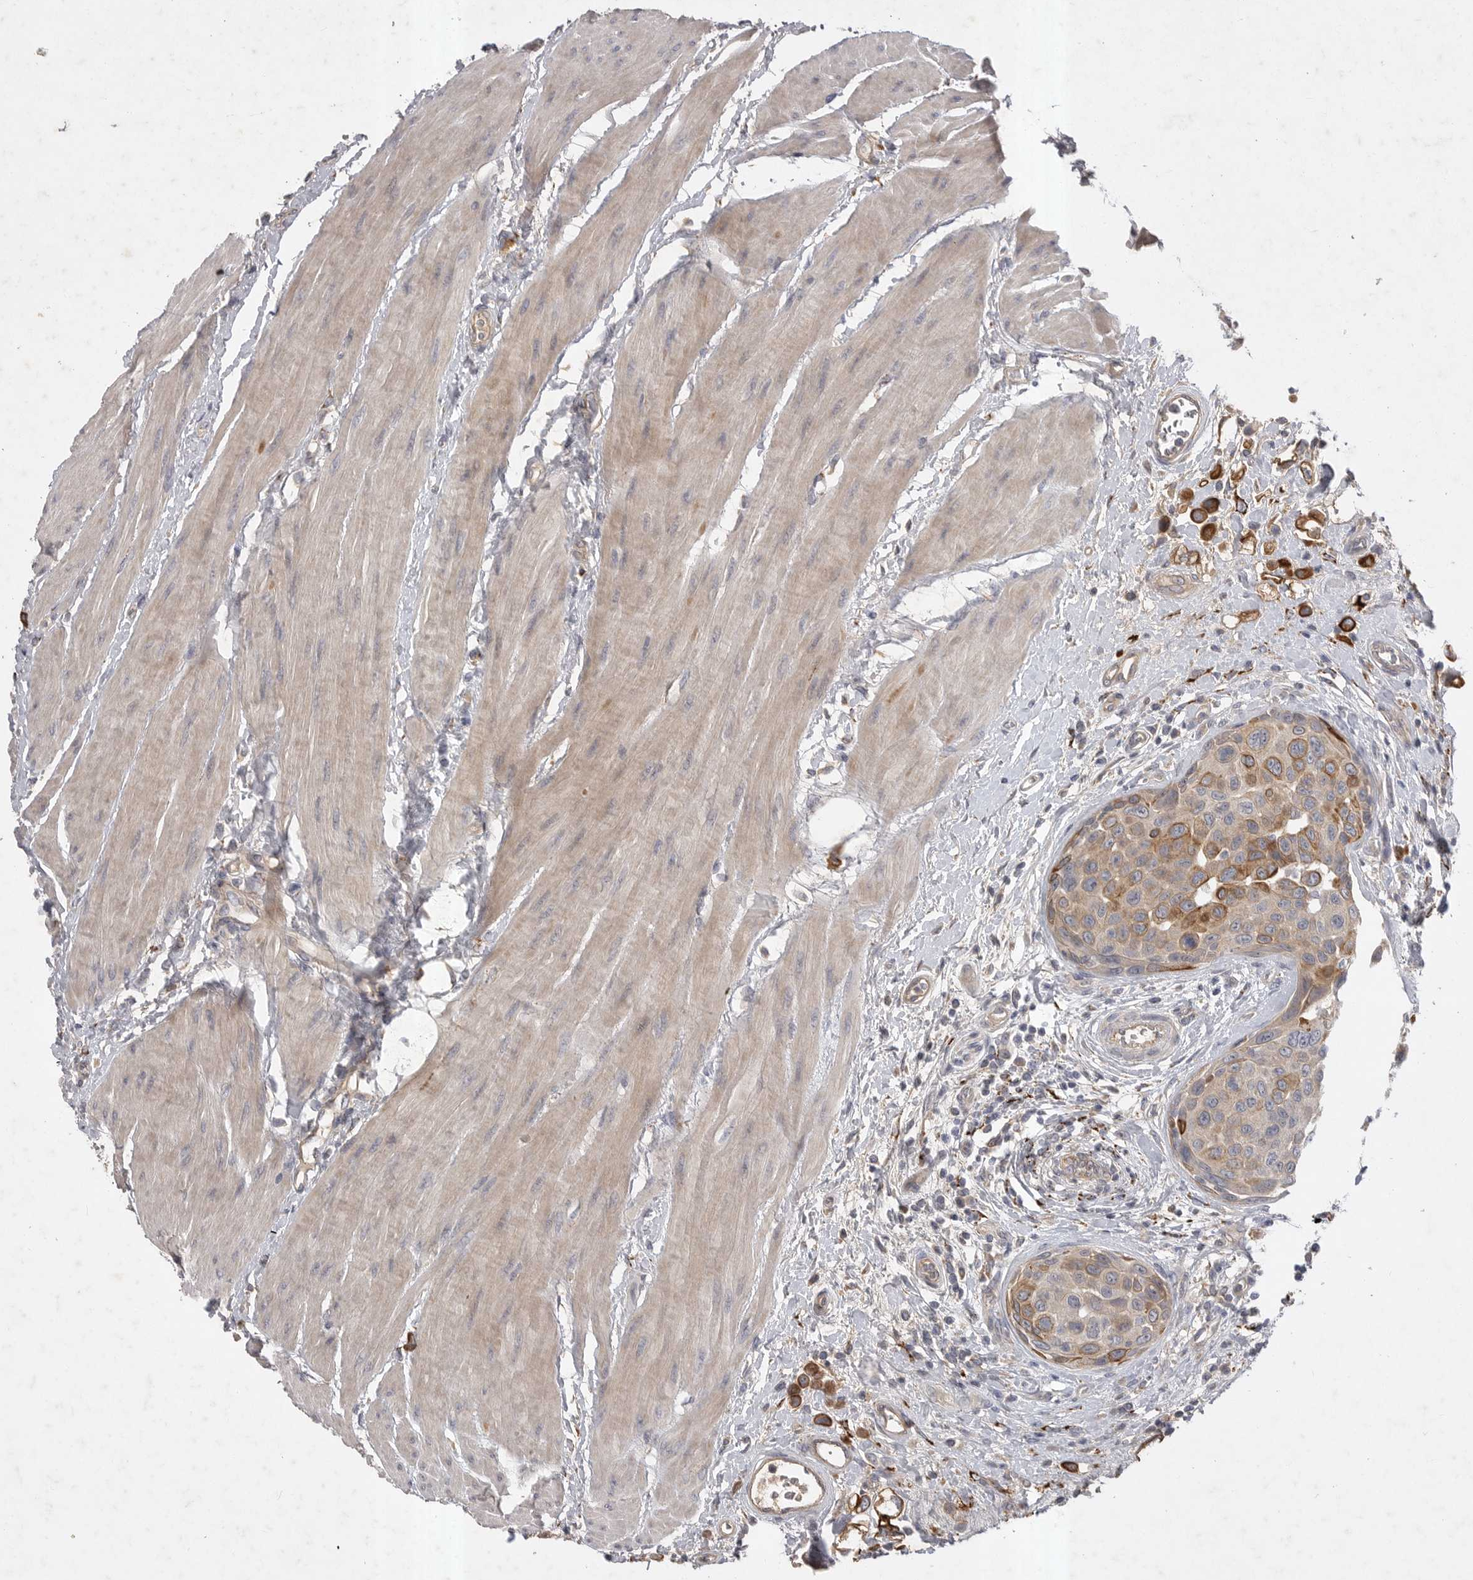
{"staining": {"intensity": "strong", "quantity": "25%-75%", "location": "cytoplasmic/membranous"}, "tissue": "urothelial cancer", "cell_type": "Tumor cells", "image_type": "cancer", "snomed": [{"axis": "morphology", "description": "Urothelial carcinoma, High grade"}, {"axis": "topography", "description": "Urinary bladder"}], "caption": "This is an image of IHC staining of urothelial cancer, which shows strong staining in the cytoplasmic/membranous of tumor cells.", "gene": "DHDDS", "patient": {"sex": "male", "age": 50}}